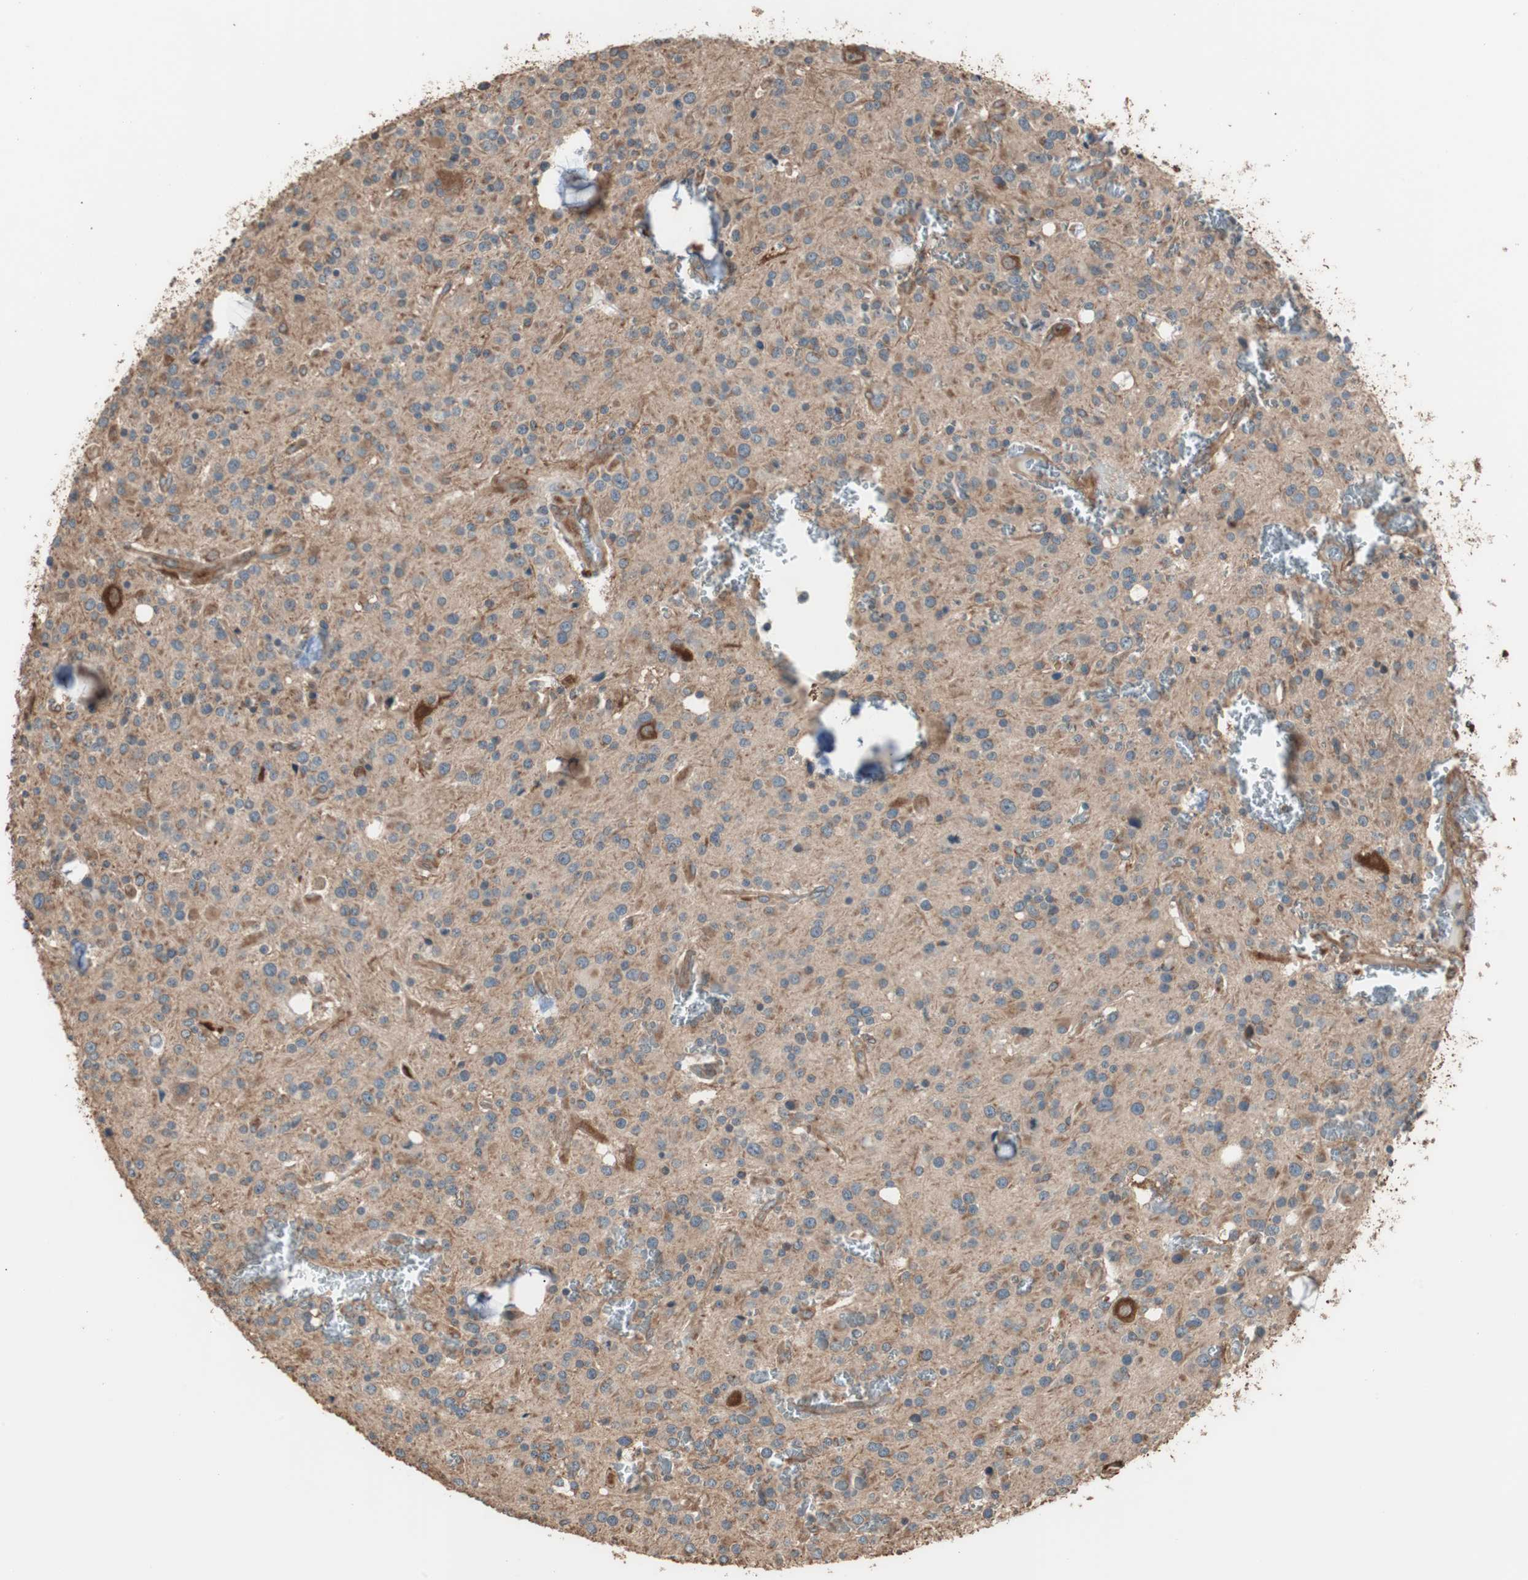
{"staining": {"intensity": "moderate", "quantity": "25%-75%", "location": "cytoplasmic/membranous"}, "tissue": "glioma", "cell_type": "Tumor cells", "image_type": "cancer", "snomed": [{"axis": "morphology", "description": "Glioma, malignant, Low grade"}, {"axis": "topography", "description": "Brain"}], "caption": "Human glioma stained with a protein marker reveals moderate staining in tumor cells.", "gene": "LZTS1", "patient": {"sex": "male", "age": 58}}